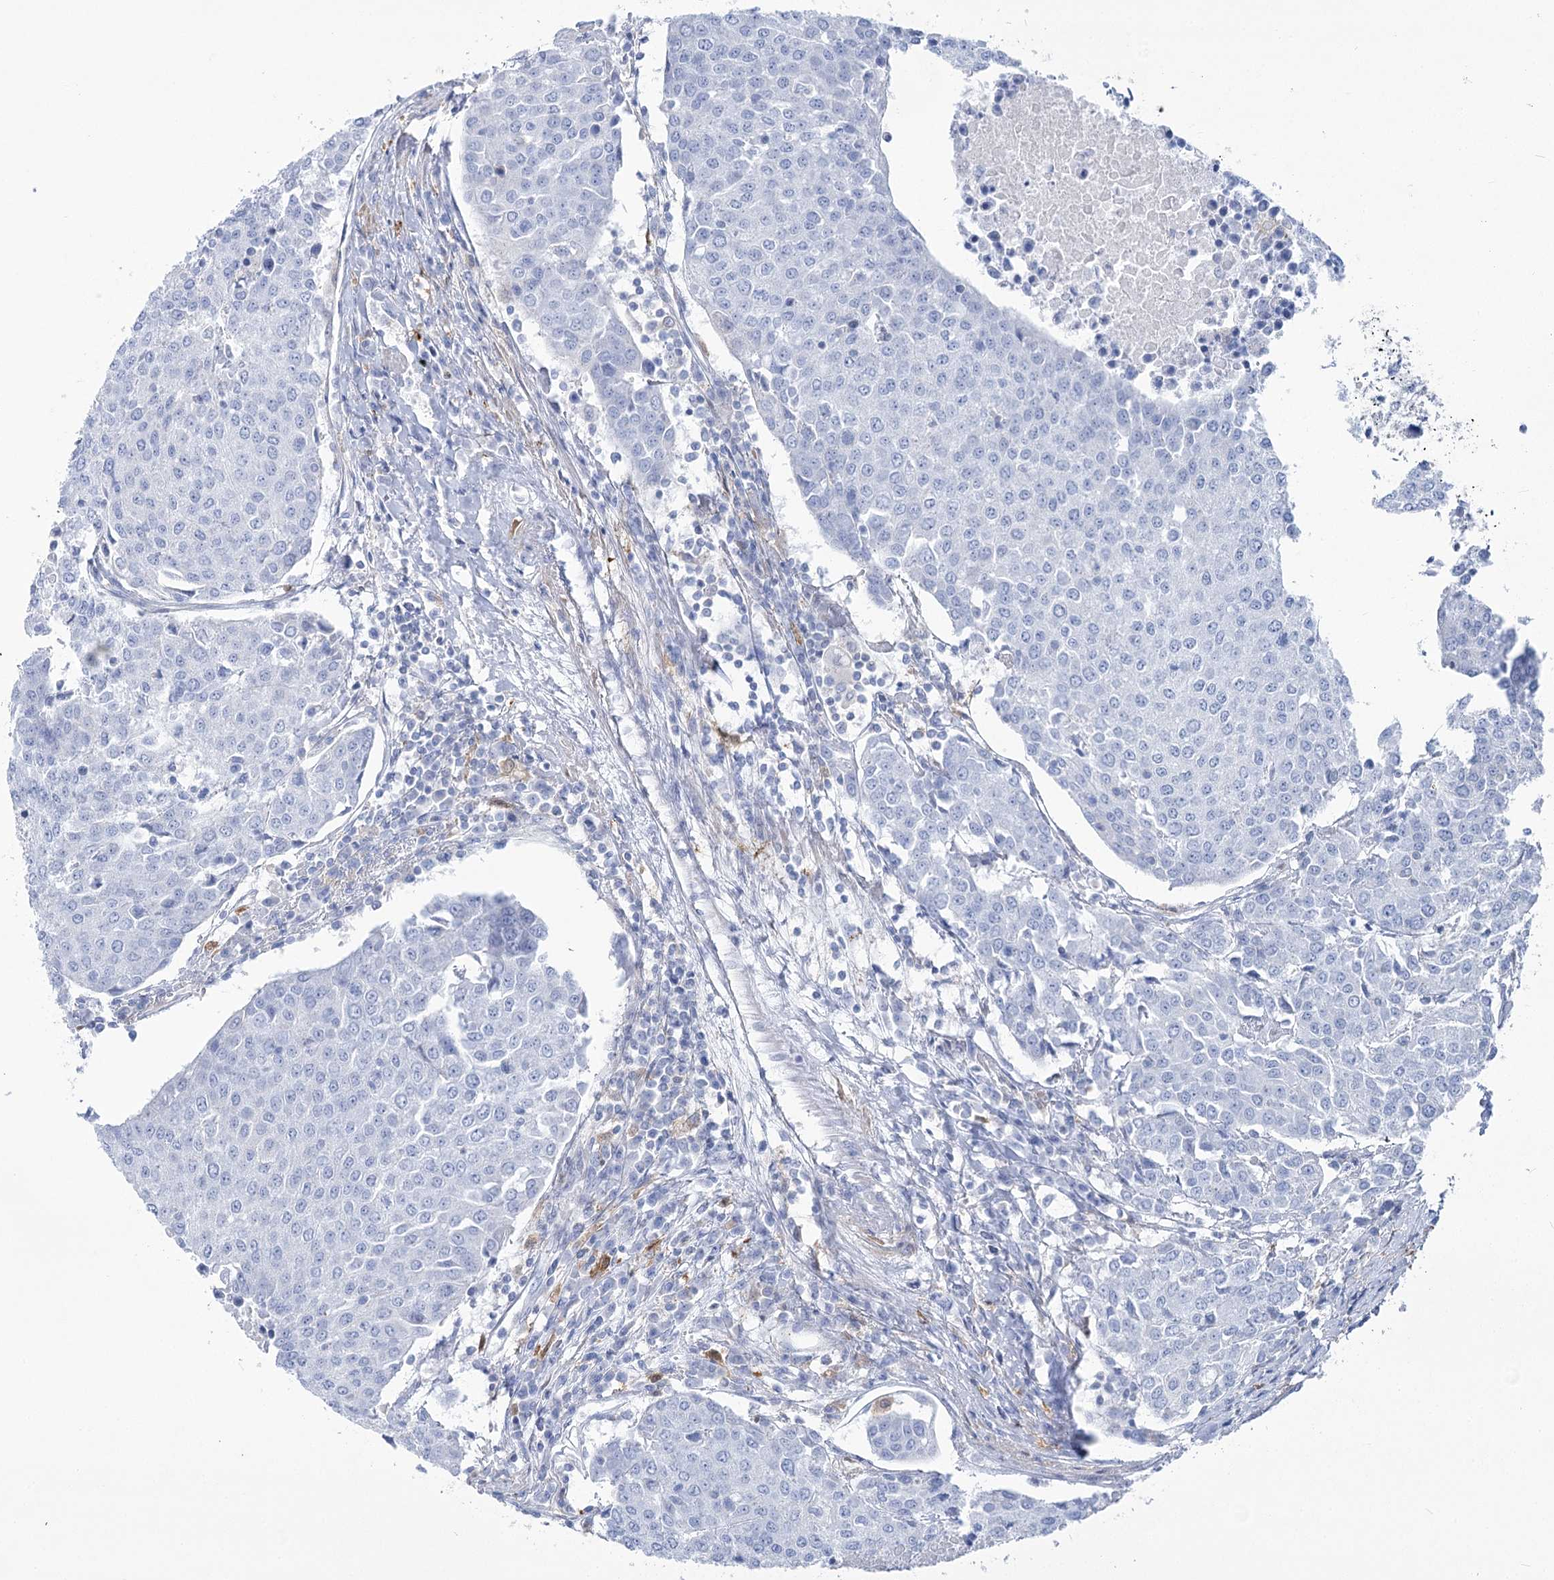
{"staining": {"intensity": "negative", "quantity": "none", "location": "none"}, "tissue": "urothelial cancer", "cell_type": "Tumor cells", "image_type": "cancer", "snomed": [{"axis": "morphology", "description": "Urothelial carcinoma, High grade"}, {"axis": "topography", "description": "Urinary bladder"}], "caption": "Immunohistochemistry (IHC) of human urothelial carcinoma (high-grade) displays no positivity in tumor cells.", "gene": "PCDHA1", "patient": {"sex": "female", "age": 85}}